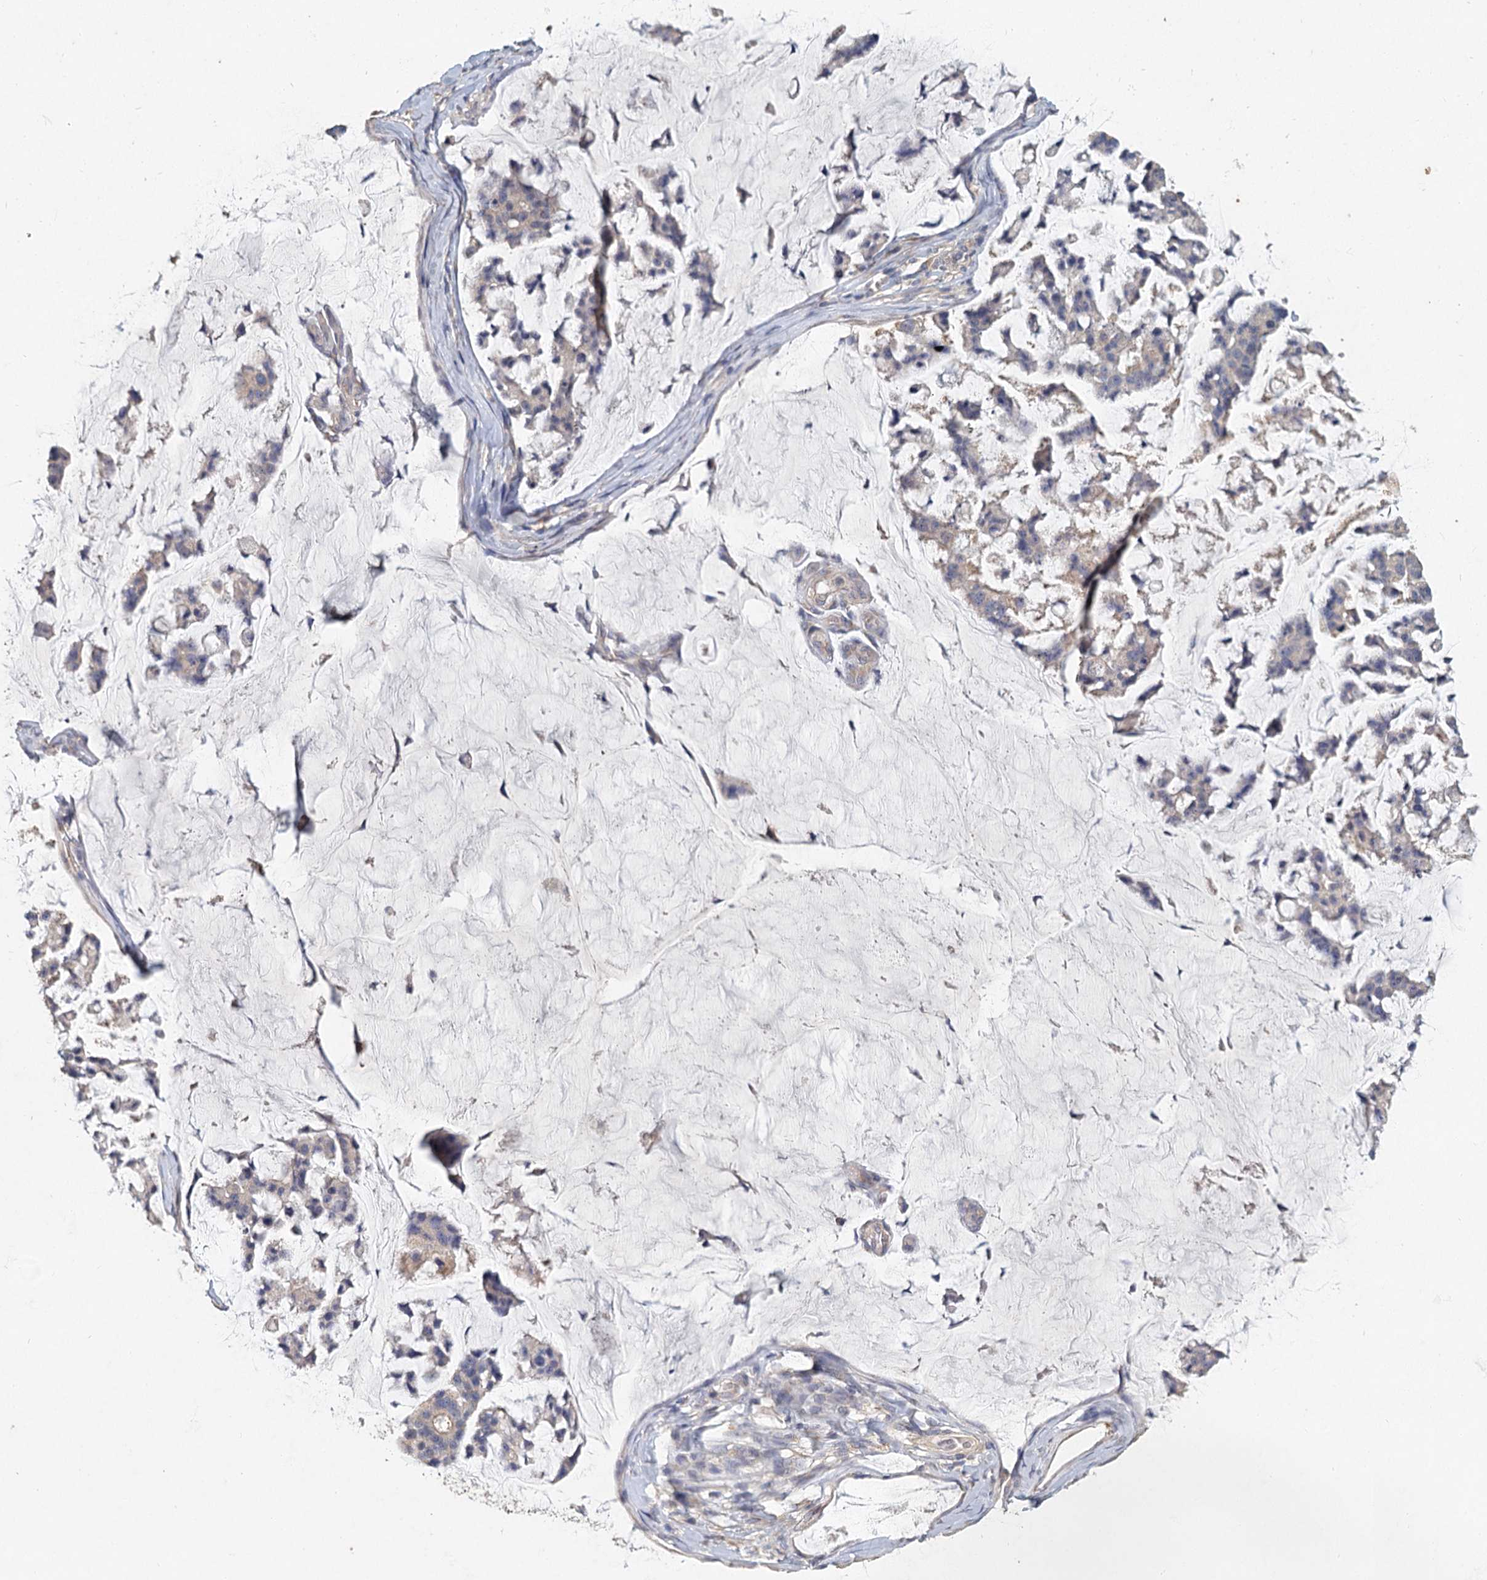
{"staining": {"intensity": "negative", "quantity": "none", "location": "none"}, "tissue": "stomach cancer", "cell_type": "Tumor cells", "image_type": "cancer", "snomed": [{"axis": "morphology", "description": "Adenocarcinoma, NOS"}, {"axis": "topography", "description": "Stomach, lower"}], "caption": "Immunohistochemistry of human stomach cancer exhibits no positivity in tumor cells.", "gene": "HES2", "patient": {"sex": "male", "age": 67}}